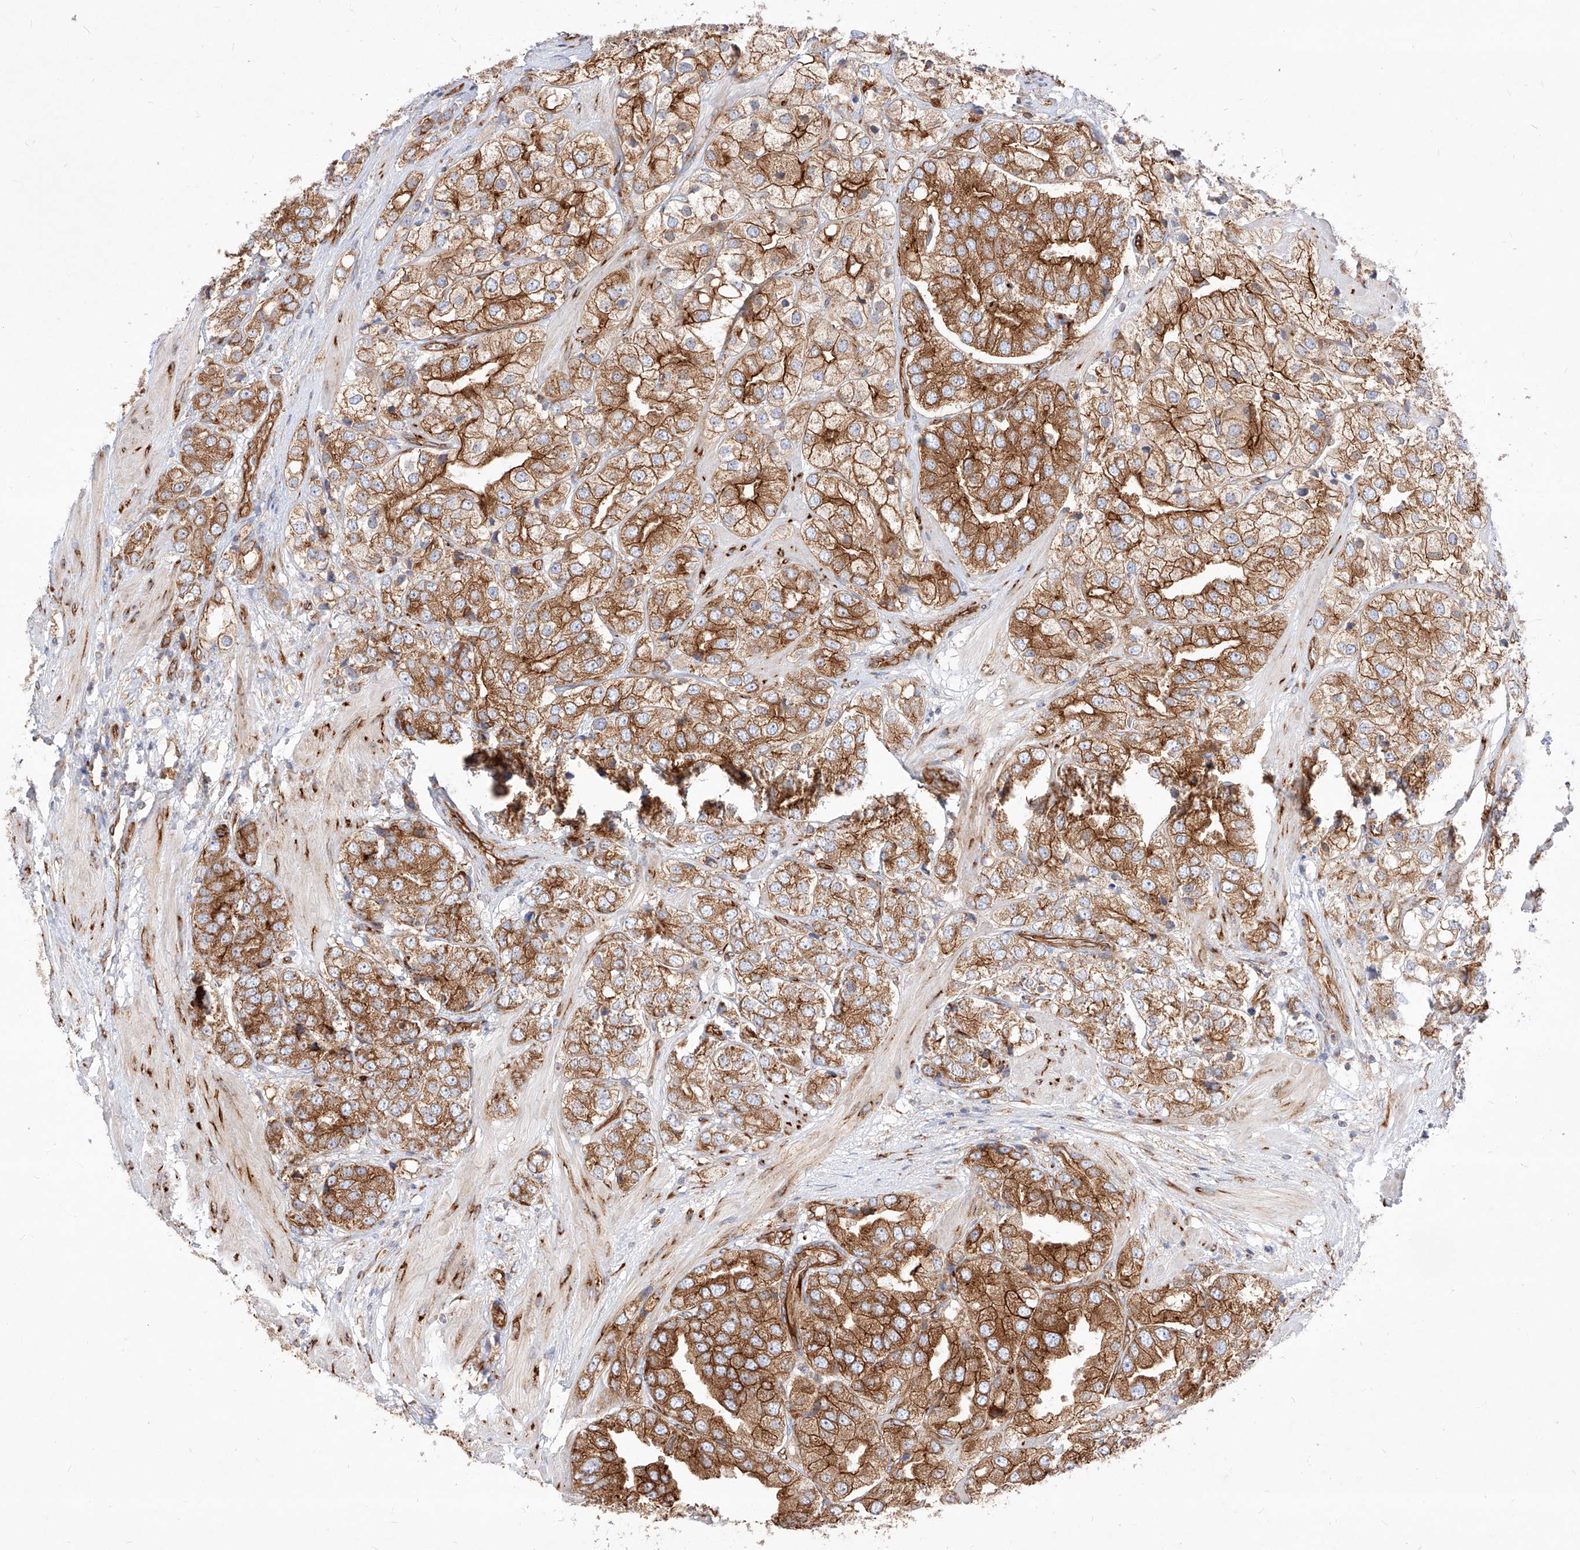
{"staining": {"intensity": "strong", "quantity": ">75%", "location": "cytoplasmic/membranous"}, "tissue": "prostate cancer", "cell_type": "Tumor cells", "image_type": "cancer", "snomed": [{"axis": "morphology", "description": "Adenocarcinoma, High grade"}, {"axis": "topography", "description": "Prostate"}], "caption": "Human prostate cancer (high-grade adenocarcinoma) stained with a protein marker shows strong staining in tumor cells.", "gene": "CSGALNACT2", "patient": {"sex": "male", "age": 50}}